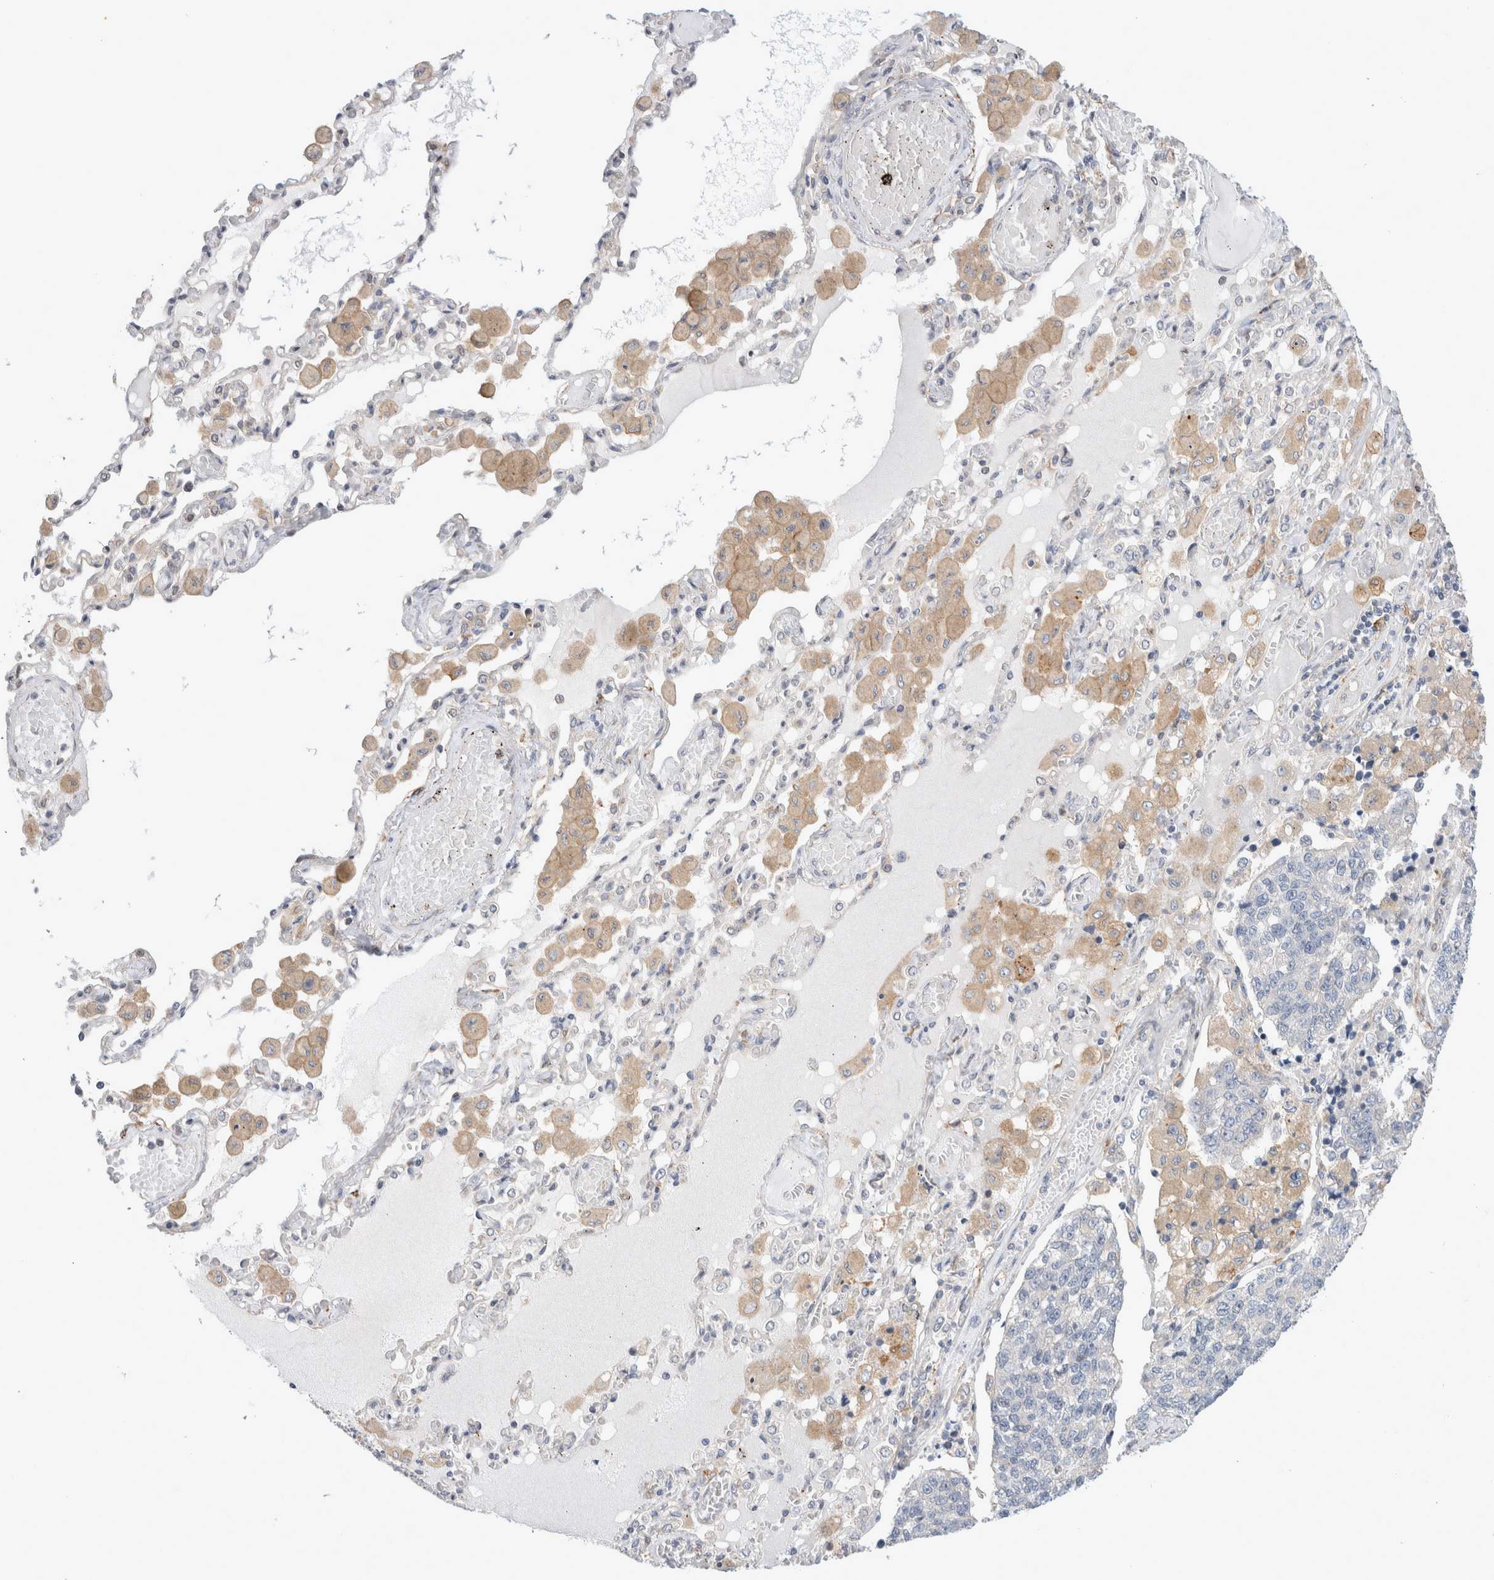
{"staining": {"intensity": "negative", "quantity": "none", "location": "none"}, "tissue": "lung cancer", "cell_type": "Tumor cells", "image_type": "cancer", "snomed": [{"axis": "morphology", "description": "Adenocarcinoma, NOS"}, {"axis": "topography", "description": "Lung"}], "caption": "The photomicrograph demonstrates no significant positivity in tumor cells of lung cancer.", "gene": "CDCA7L", "patient": {"sex": "male", "age": 49}}